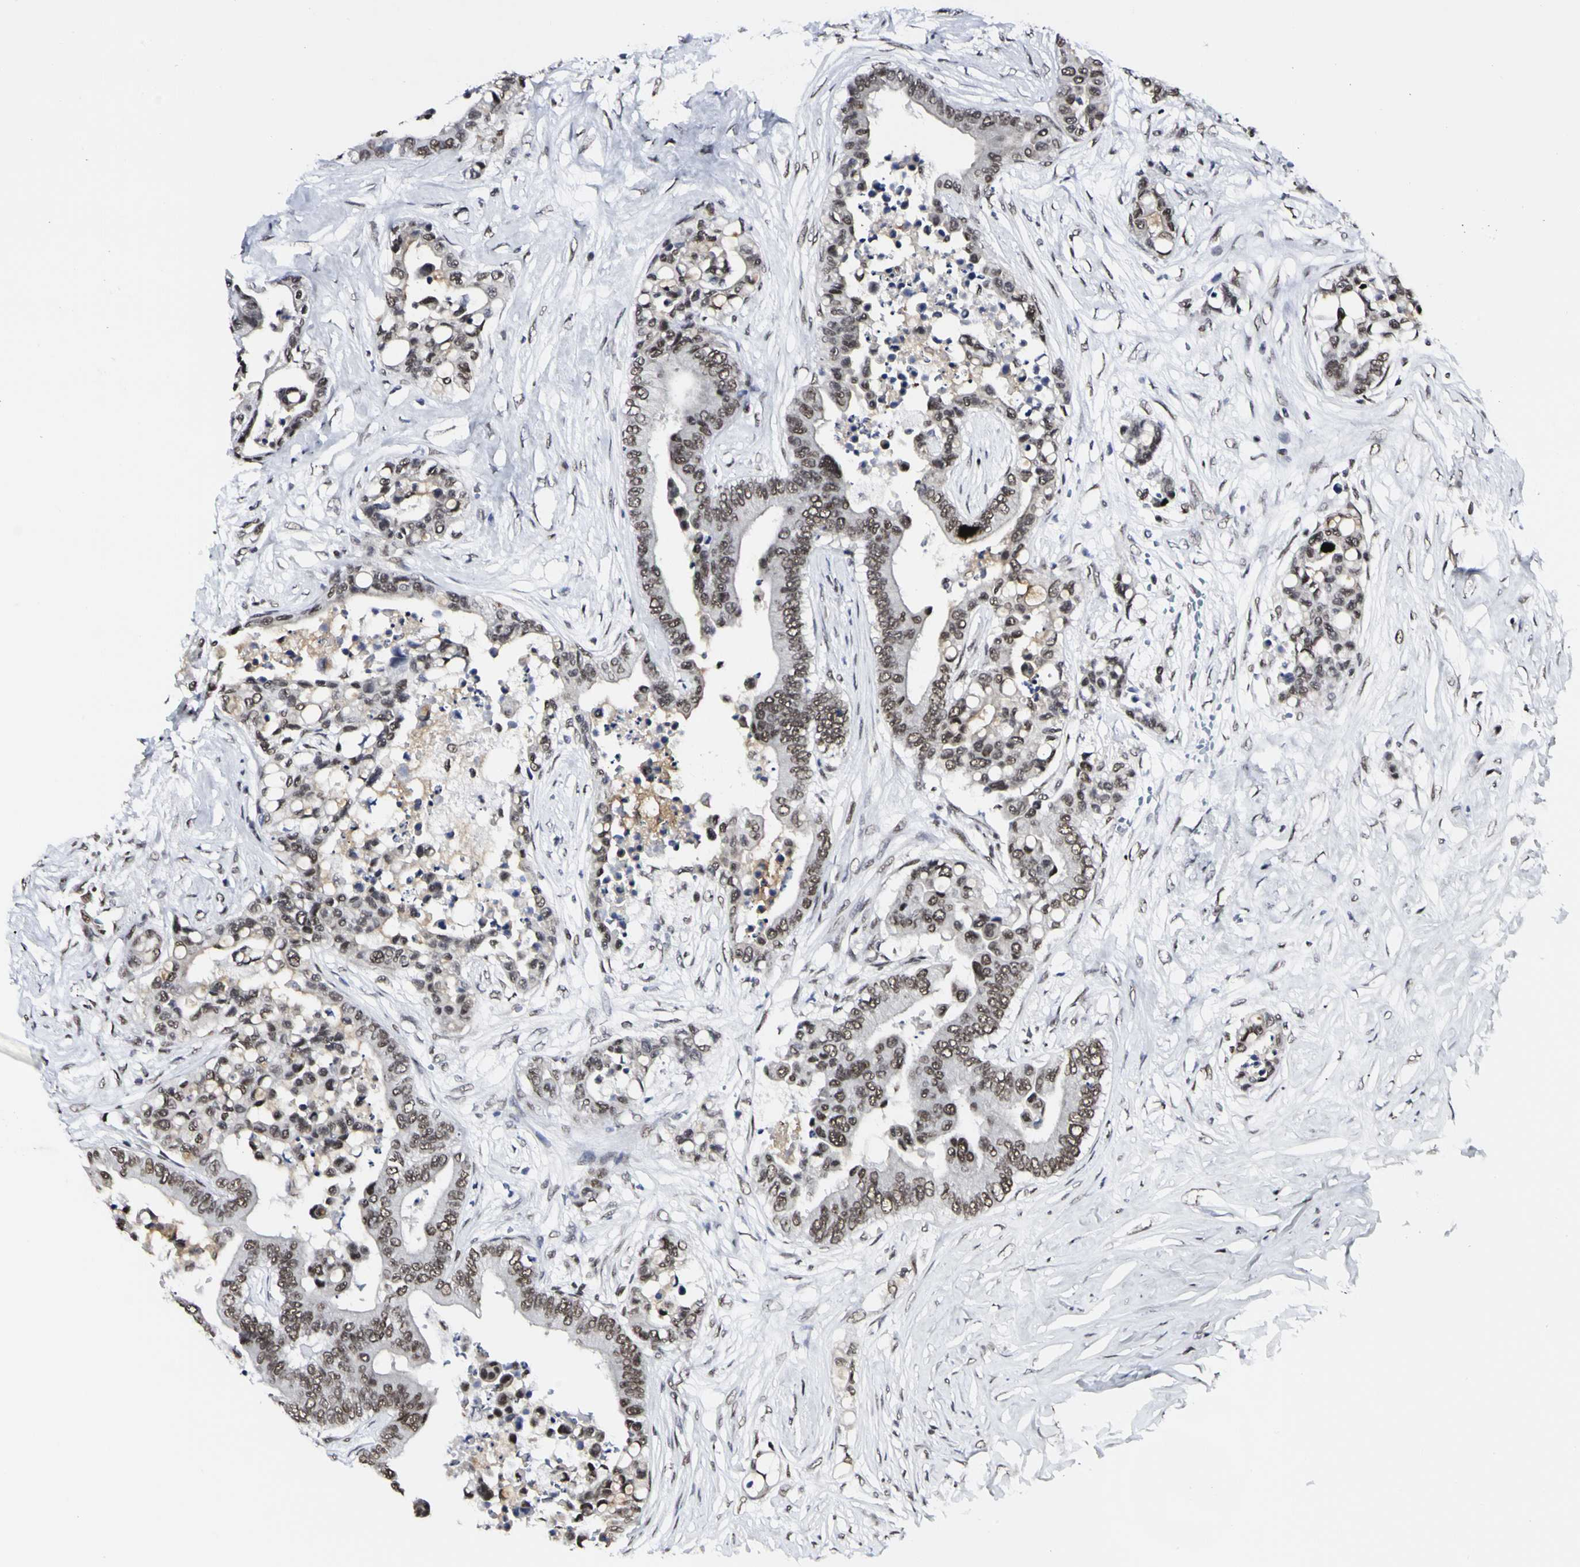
{"staining": {"intensity": "moderate", "quantity": ">75%", "location": "nuclear"}, "tissue": "colorectal cancer", "cell_type": "Tumor cells", "image_type": "cancer", "snomed": [{"axis": "morphology", "description": "Normal tissue, NOS"}, {"axis": "morphology", "description": "Adenocarcinoma, NOS"}, {"axis": "topography", "description": "Colon"}], "caption": "Immunohistochemical staining of human colorectal adenocarcinoma displays moderate nuclear protein staining in approximately >75% of tumor cells.", "gene": "PRMT3", "patient": {"sex": "male", "age": 82}}